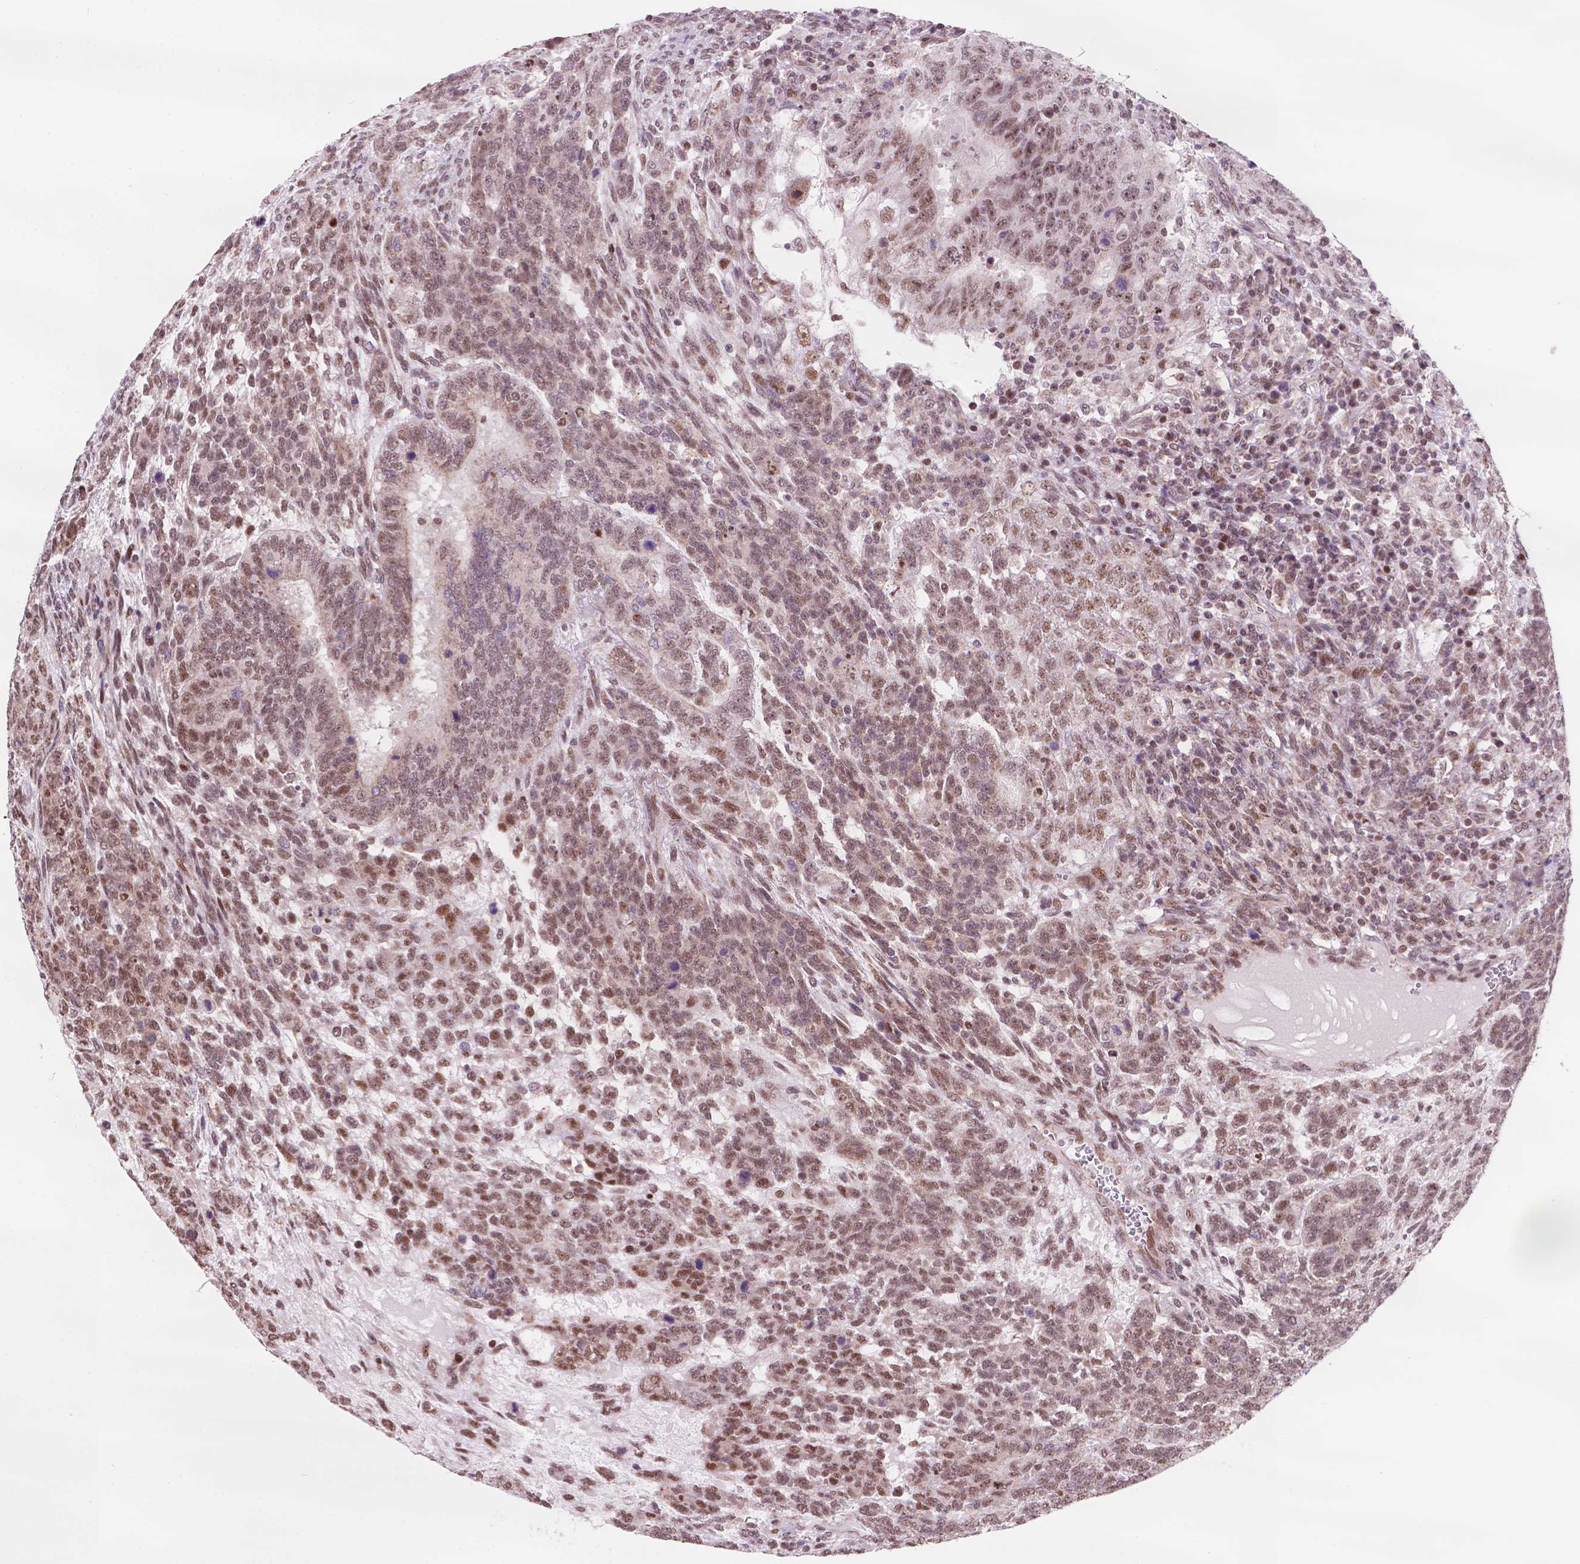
{"staining": {"intensity": "moderate", "quantity": ">75%", "location": "nuclear"}, "tissue": "testis cancer", "cell_type": "Tumor cells", "image_type": "cancer", "snomed": [{"axis": "morphology", "description": "Normal tissue, NOS"}, {"axis": "morphology", "description": "Carcinoma, Embryonal, NOS"}, {"axis": "topography", "description": "Testis"}, {"axis": "topography", "description": "Epididymis"}], "caption": "Protein staining of embryonal carcinoma (testis) tissue displays moderate nuclear positivity in approximately >75% of tumor cells.", "gene": "NDUFA10", "patient": {"sex": "male", "age": 23}}